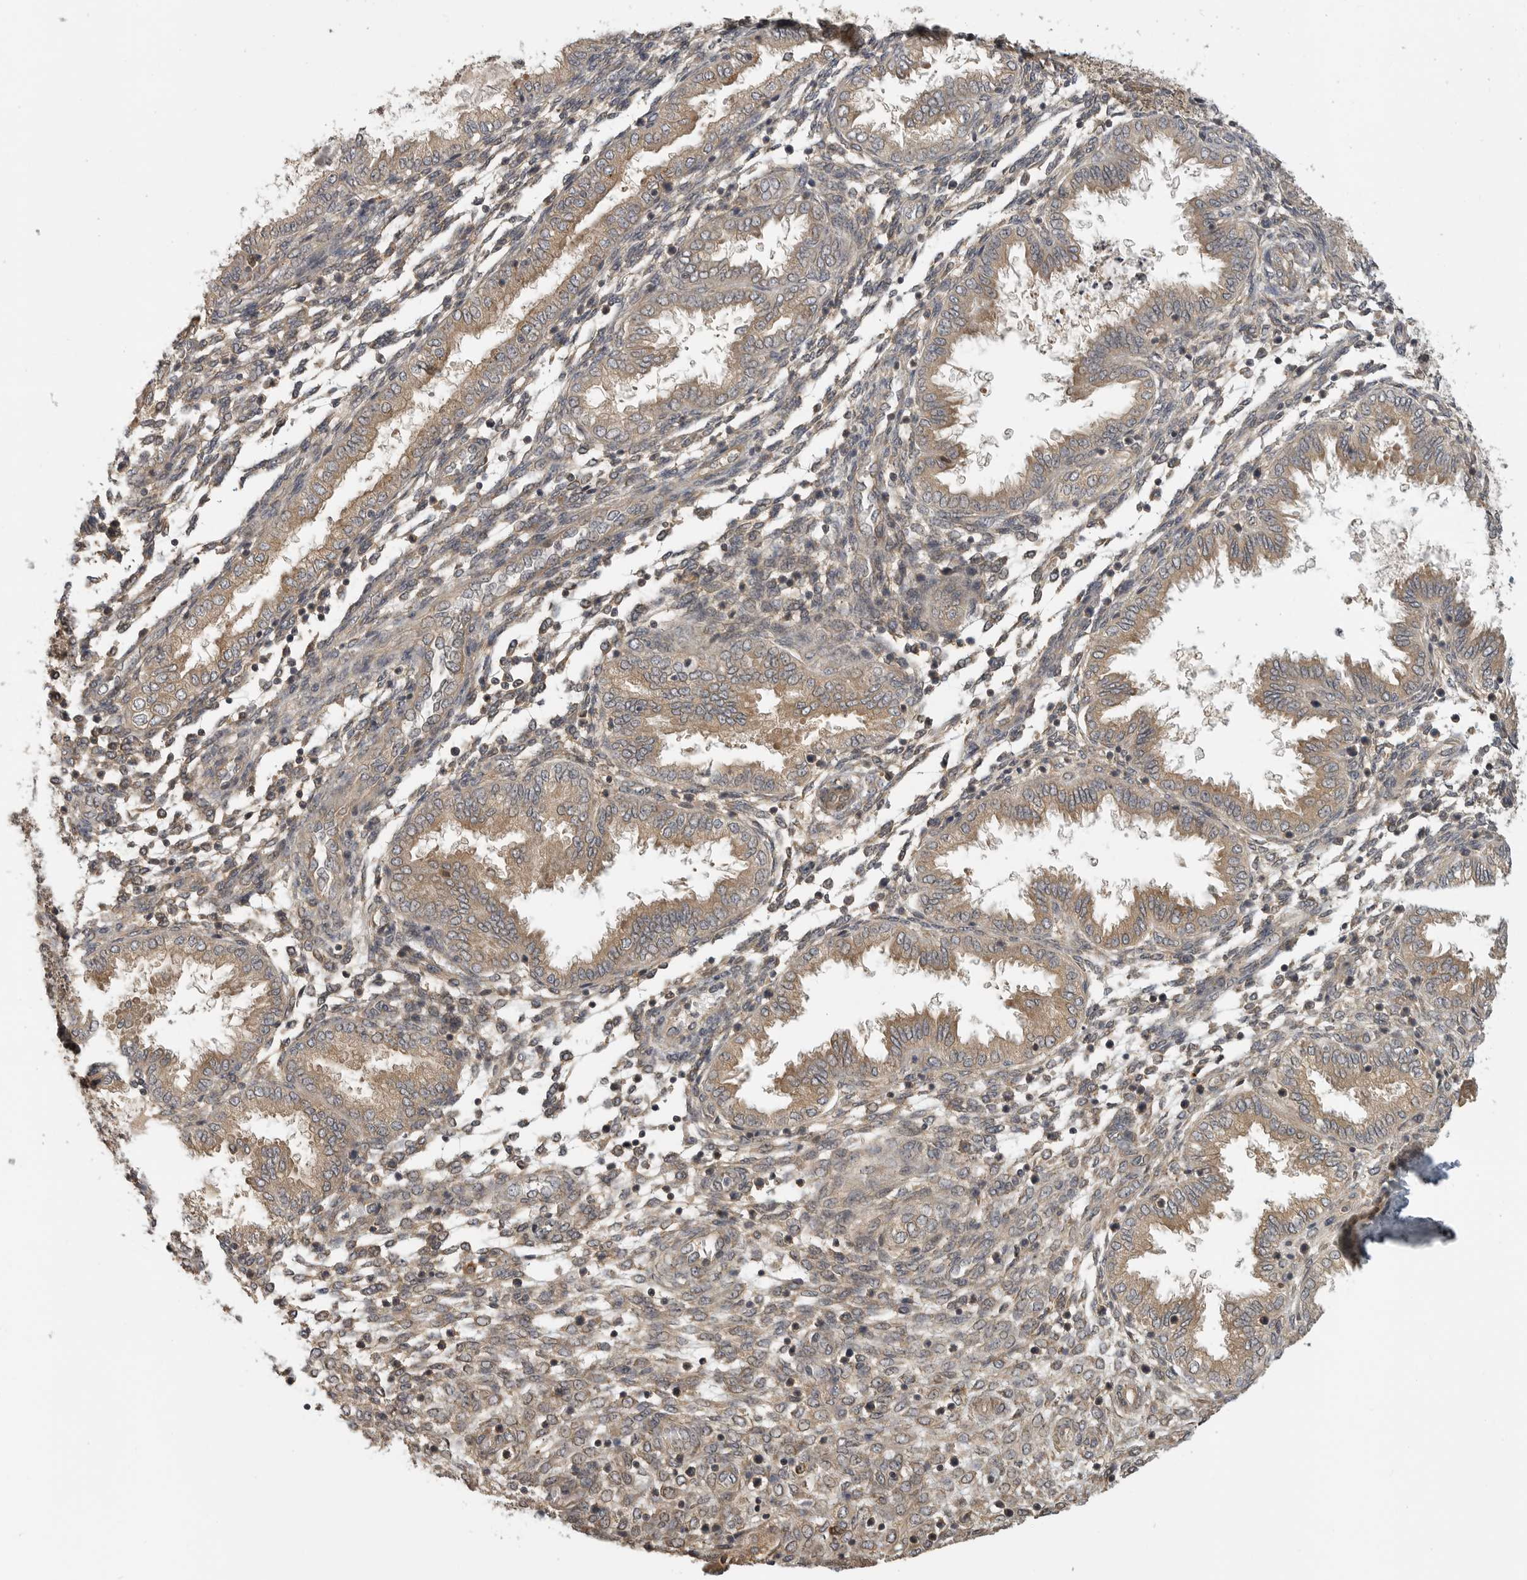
{"staining": {"intensity": "weak", "quantity": "25%-75%", "location": "cytoplasmic/membranous"}, "tissue": "endometrium", "cell_type": "Cells in endometrial stroma", "image_type": "normal", "snomed": [{"axis": "morphology", "description": "Normal tissue, NOS"}, {"axis": "topography", "description": "Endometrium"}], "caption": "DAB immunohistochemical staining of unremarkable endometrium displays weak cytoplasmic/membranous protein expression in approximately 25%-75% of cells in endometrial stroma.", "gene": "CUEDC1", "patient": {"sex": "female", "age": 33}}